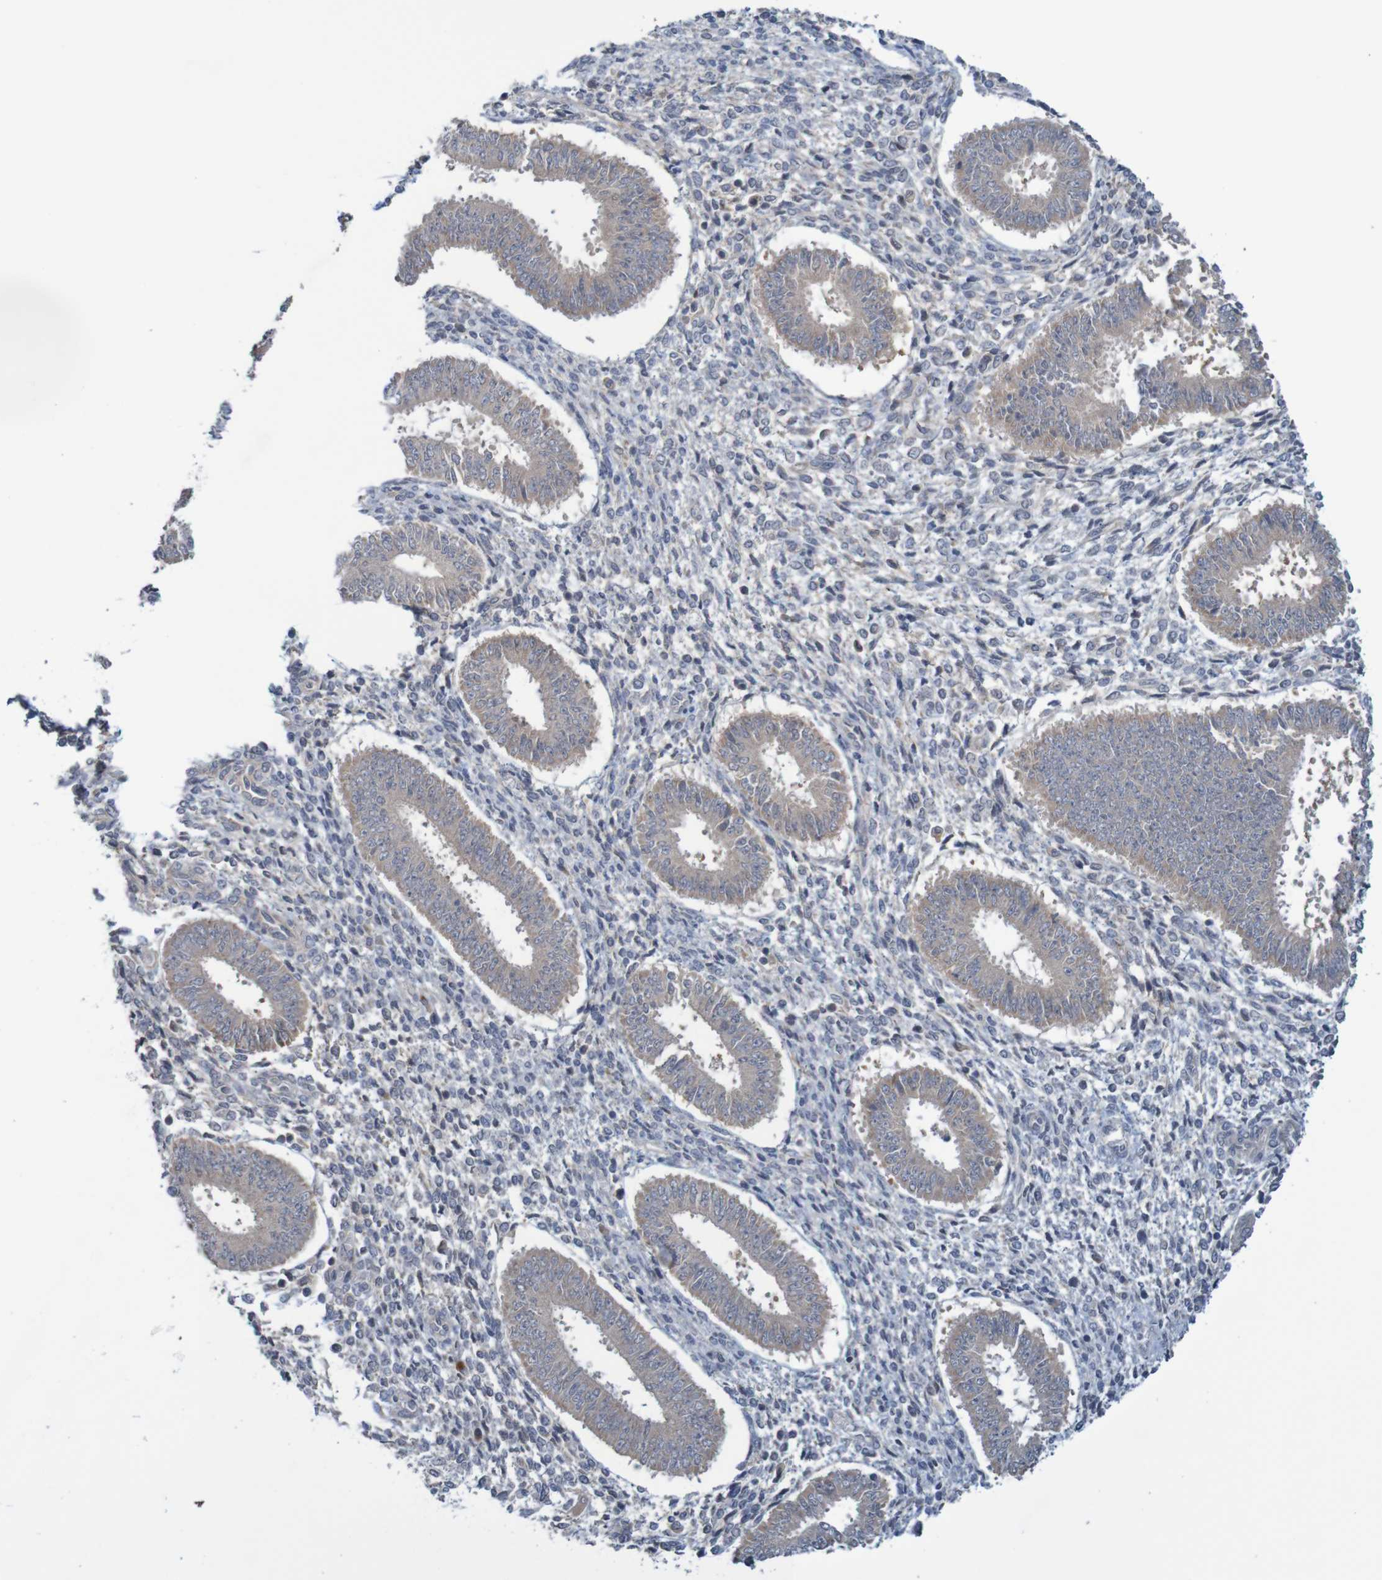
{"staining": {"intensity": "weak", "quantity": "<25%", "location": "cytoplasmic/membranous"}, "tissue": "endometrium", "cell_type": "Cells in endometrial stroma", "image_type": "normal", "snomed": [{"axis": "morphology", "description": "Normal tissue, NOS"}, {"axis": "topography", "description": "Endometrium"}], "caption": "Immunohistochemistry (IHC) histopathology image of normal human endometrium stained for a protein (brown), which demonstrates no positivity in cells in endometrial stroma. (DAB (3,3'-diaminobenzidine) immunohistochemistry visualized using brightfield microscopy, high magnification).", "gene": "ANKK1", "patient": {"sex": "female", "age": 35}}